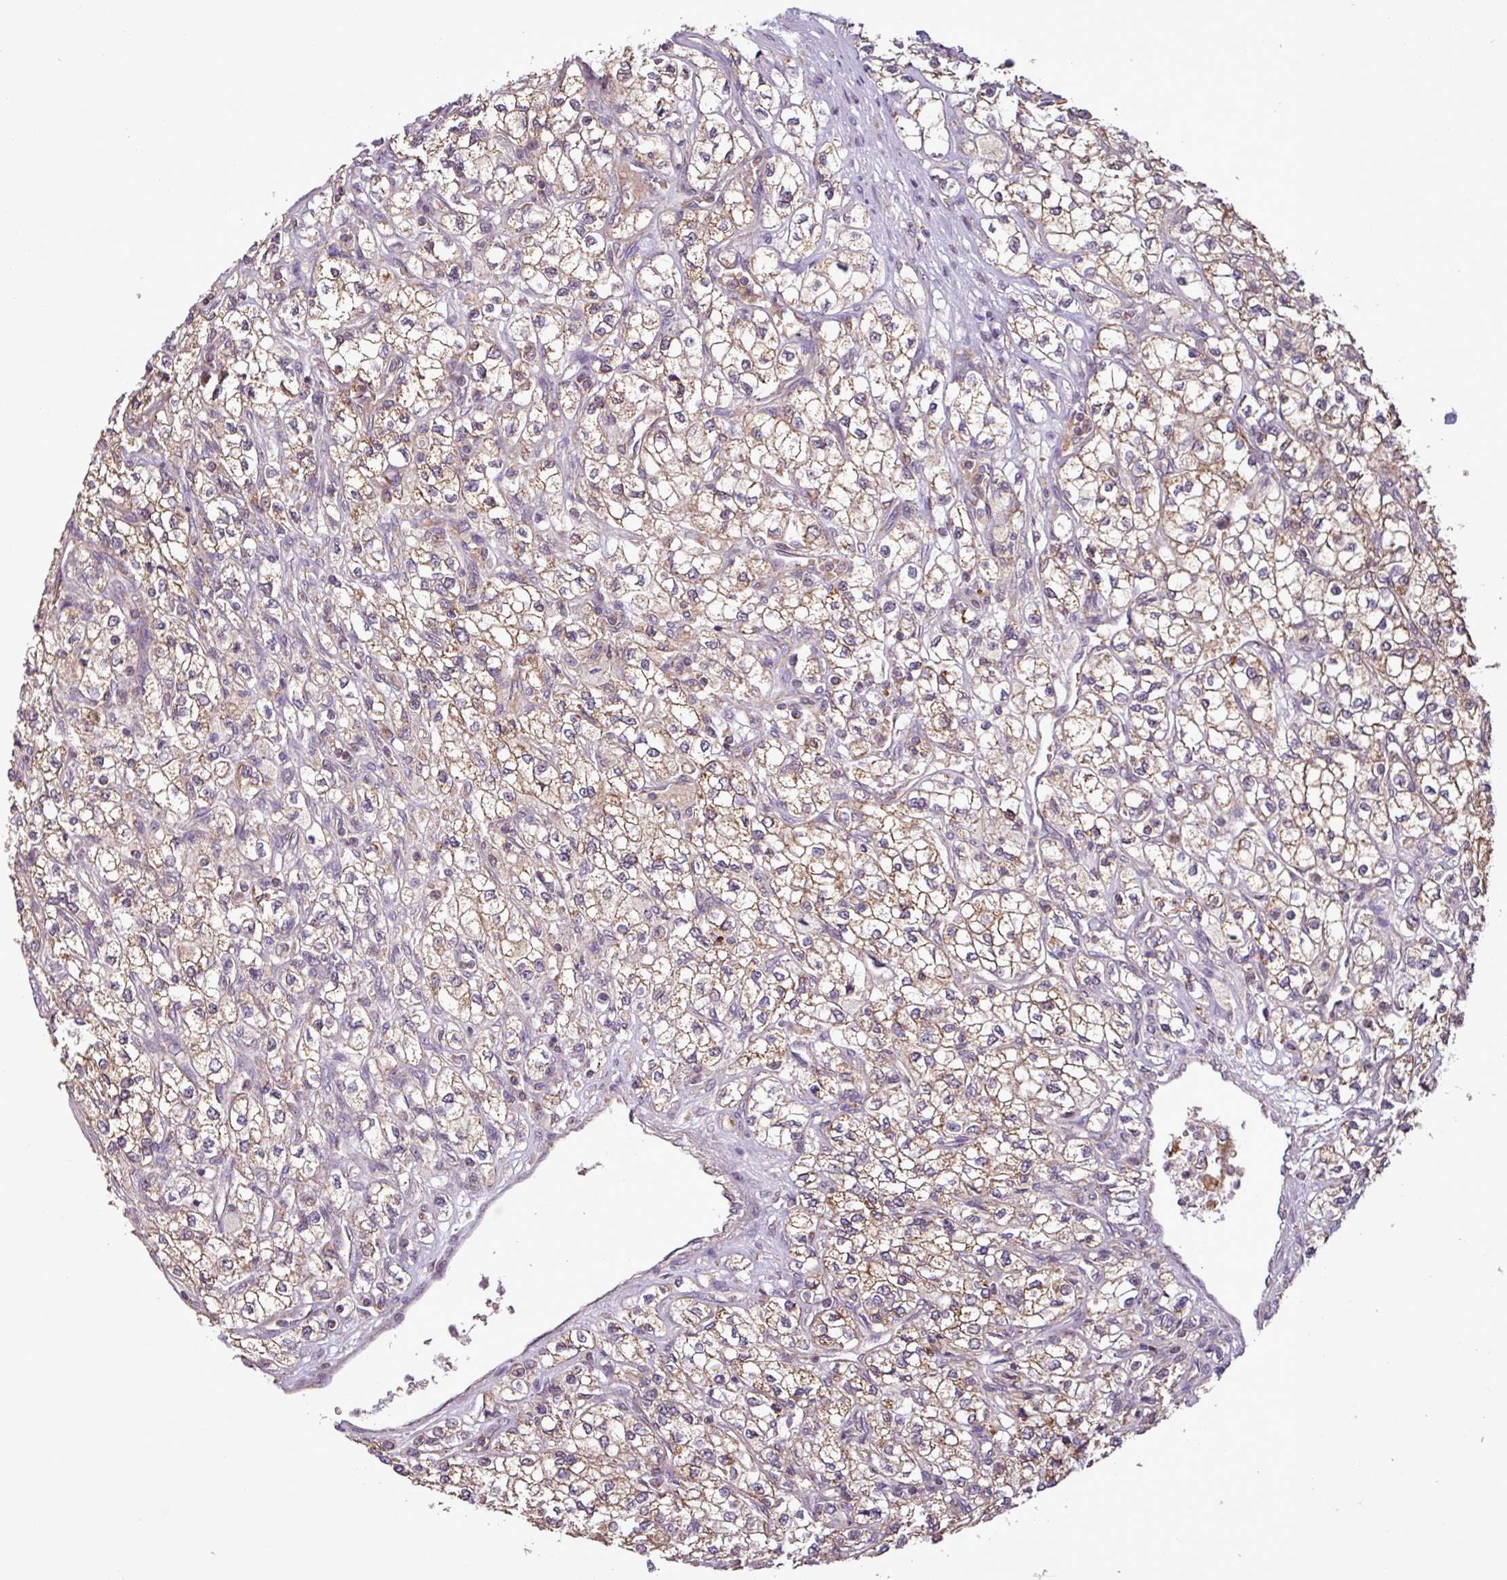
{"staining": {"intensity": "strong", "quantity": "25%-75%", "location": "cytoplasmic/membranous"}, "tissue": "renal cancer", "cell_type": "Tumor cells", "image_type": "cancer", "snomed": [{"axis": "morphology", "description": "Adenocarcinoma, NOS"}, {"axis": "topography", "description": "Kidney"}], "caption": "Renal adenocarcinoma tissue reveals strong cytoplasmic/membranous expression in about 25%-75% of tumor cells, visualized by immunohistochemistry. (Stains: DAB in brown, nuclei in blue, Microscopy: brightfield microscopy at high magnification).", "gene": "MCTP2", "patient": {"sex": "male", "age": 80}}